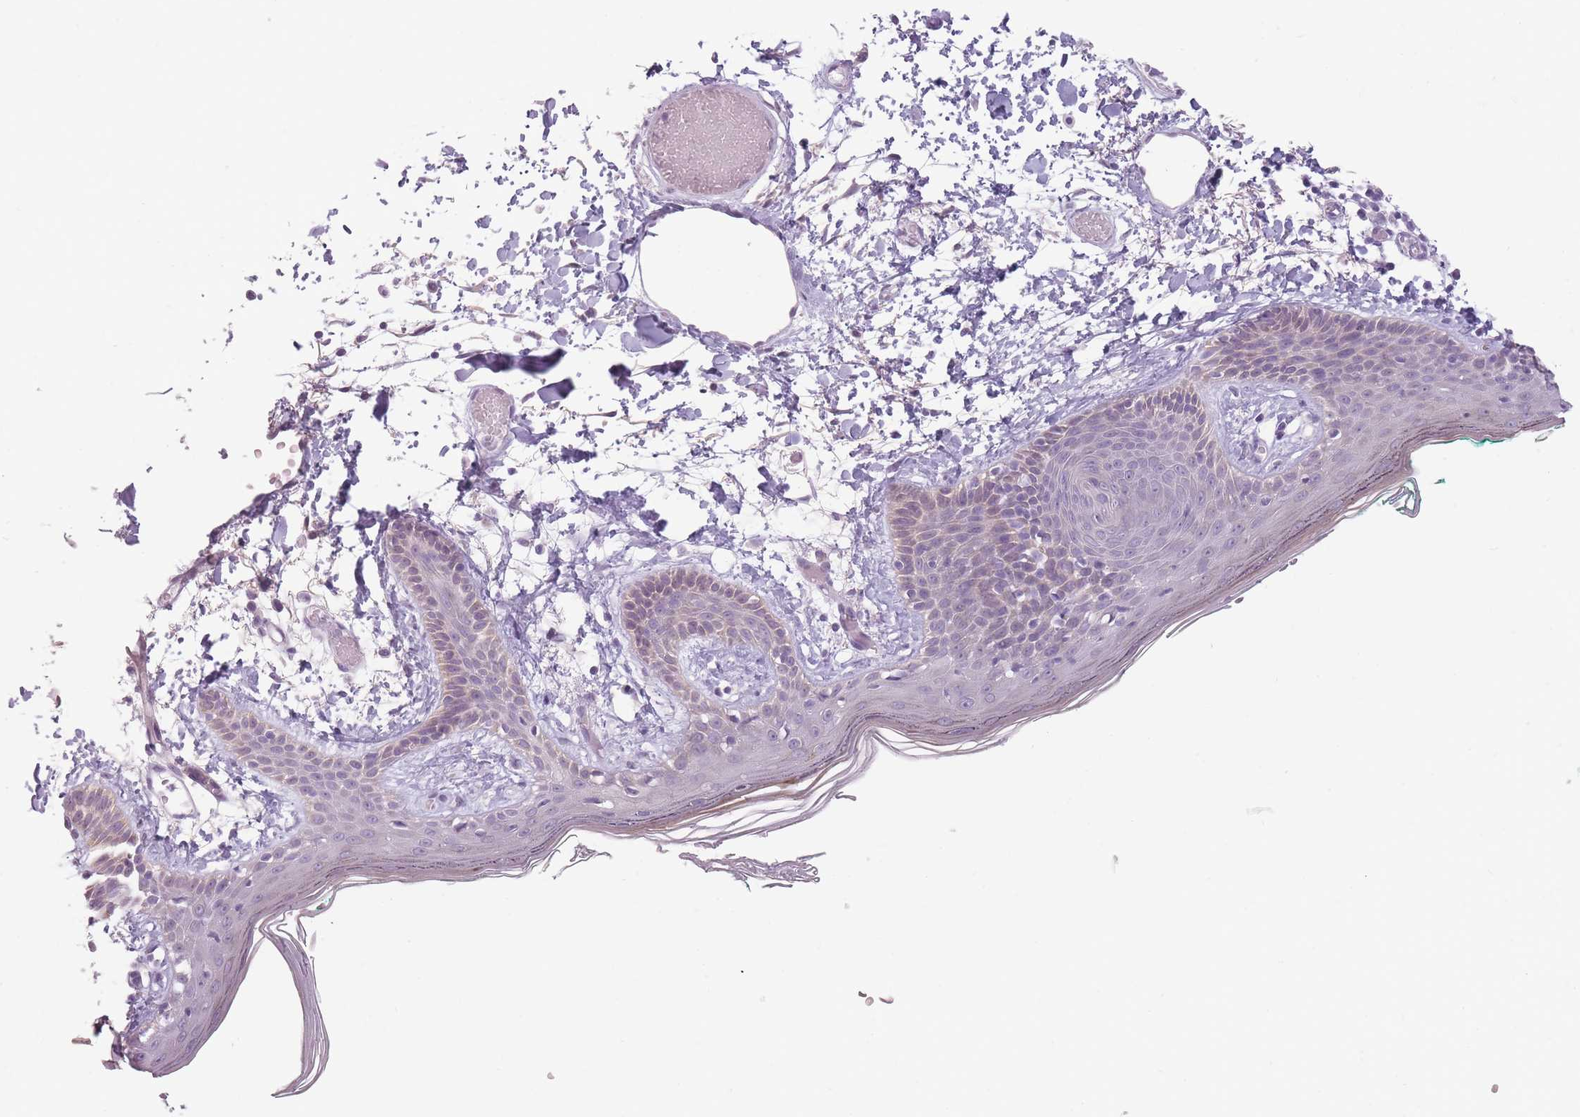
{"staining": {"intensity": "negative", "quantity": "none", "location": "none"}, "tissue": "skin", "cell_type": "Fibroblasts", "image_type": "normal", "snomed": [{"axis": "morphology", "description": "Normal tissue, NOS"}, {"axis": "topography", "description": "Skin"}], "caption": "Immunohistochemistry (IHC) micrograph of benign skin: skin stained with DAB shows no significant protein staining in fibroblasts. Brightfield microscopy of IHC stained with DAB (3,3'-diaminobenzidine) (brown) and hematoxylin (blue), captured at high magnification.", "gene": "TMEM236", "patient": {"sex": "male", "age": 79}}